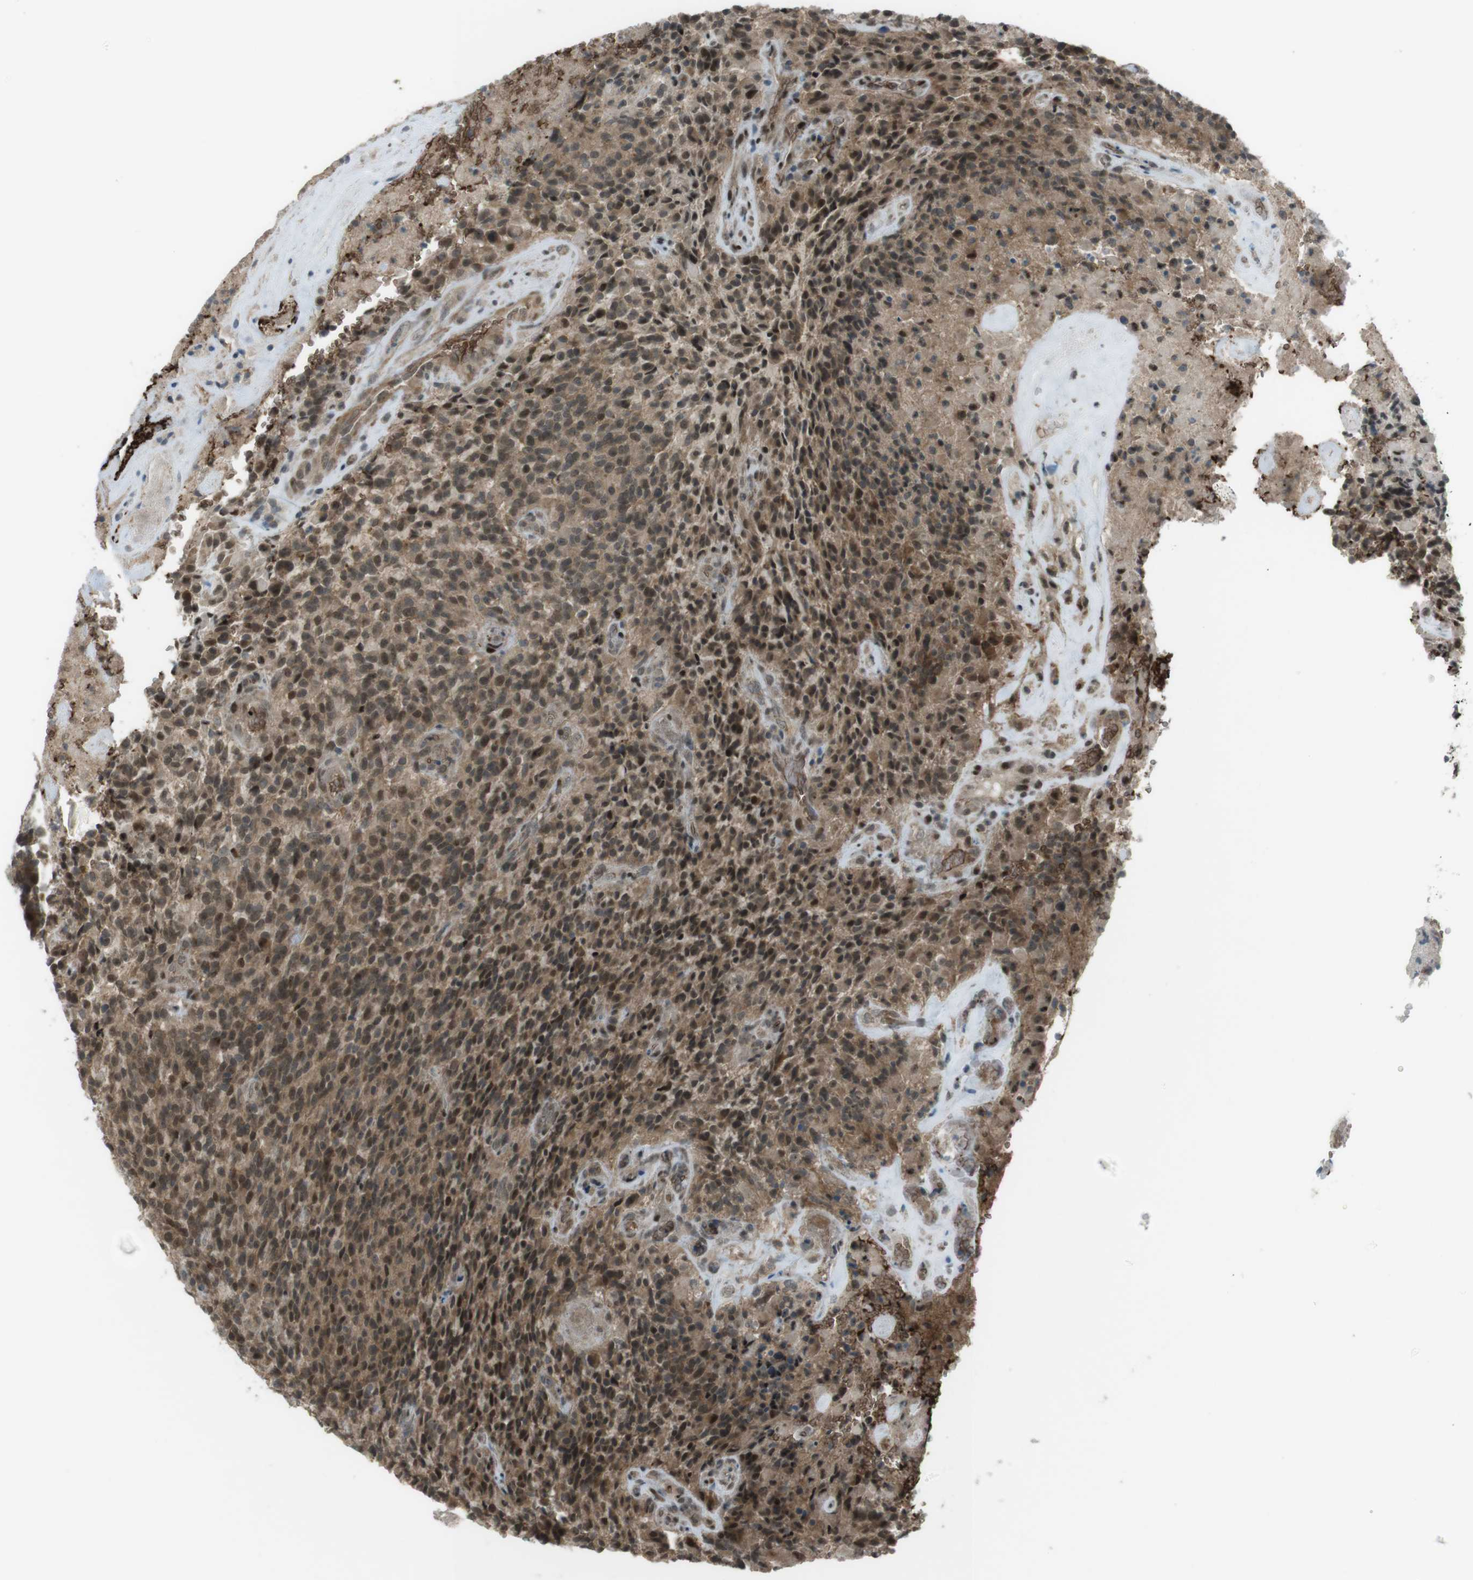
{"staining": {"intensity": "moderate", "quantity": ">75%", "location": "cytoplasmic/membranous,nuclear"}, "tissue": "glioma", "cell_type": "Tumor cells", "image_type": "cancer", "snomed": [{"axis": "morphology", "description": "Glioma, malignant, High grade"}, {"axis": "topography", "description": "Brain"}], "caption": "DAB (3,3'-diaminobenzidine) immunohistochemical staining of human malignant glioma (high-grade) displays moderate cytoplasmic/membranous and nuclear protein expression in about >75% of tumor cells. The protein of interest is shown in brown color, while the nuclei are stained blue.", "gene": "SLITRK5", "patient": {"sex": "male", "age": 71}}